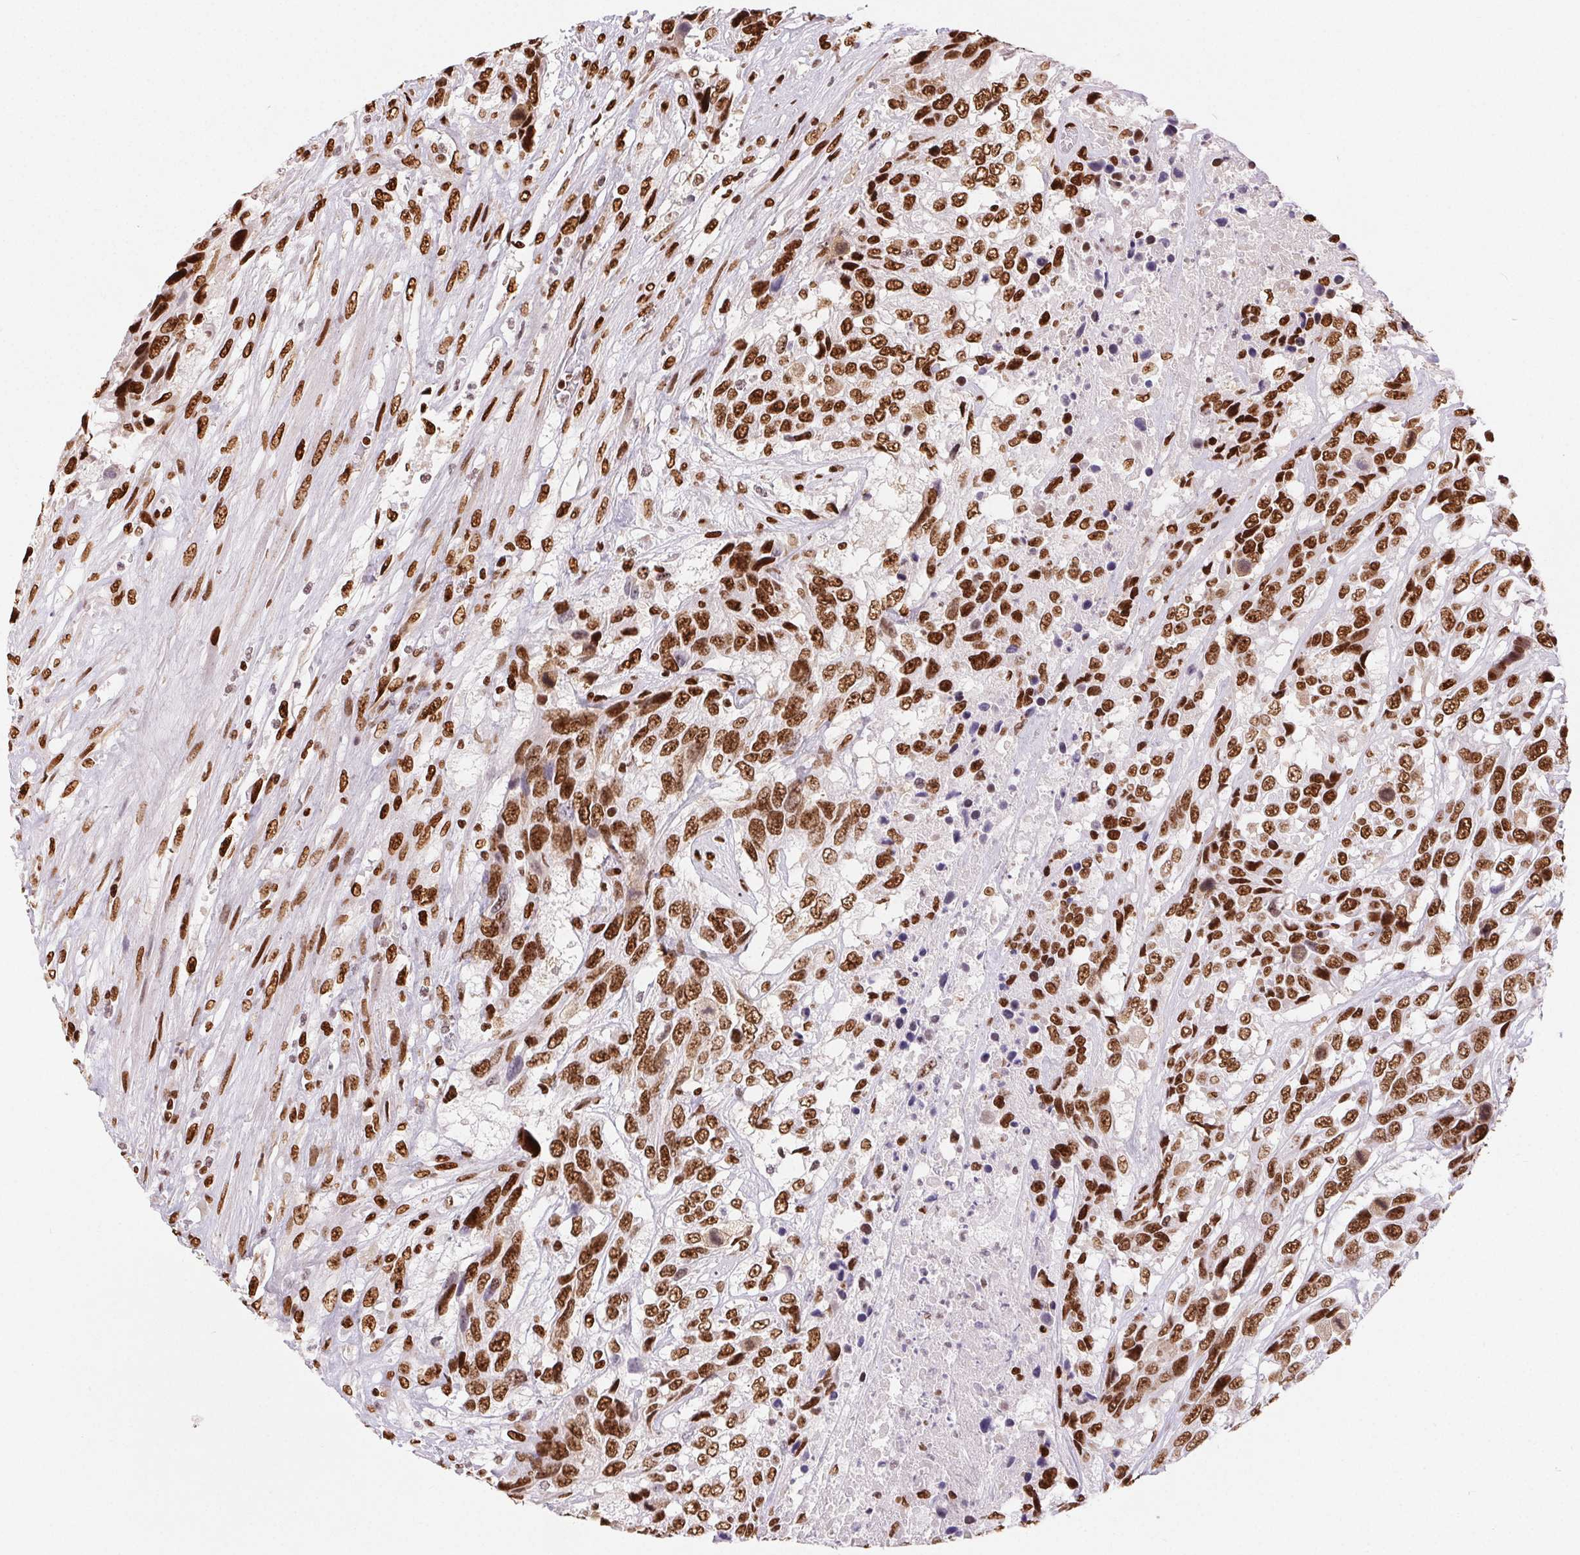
{"staining": {"intensity": "strong", "quantity": ">75%", "location": "nuclear"}, "tissue": "urothelial cancer", "cell_type": "Tumor cells", "image_type": "cancer", "snomed": [{"axis": "morphology", "description": "Urothelial carcinoma, High grade"}, {"axis": "topography", "description": "Urinary bladder"}], "caption": "A brown stain labels strong nuclear staining of a protein in high-grade urothelial carcinoma tumor cells. The protein of interest is stained brown, and the nuclei are stained in blue (DAB IHC with brightfield microscopy, high magnification).", "gene": "ZNF80", "patient": {"sex": "female", "age": 70}}